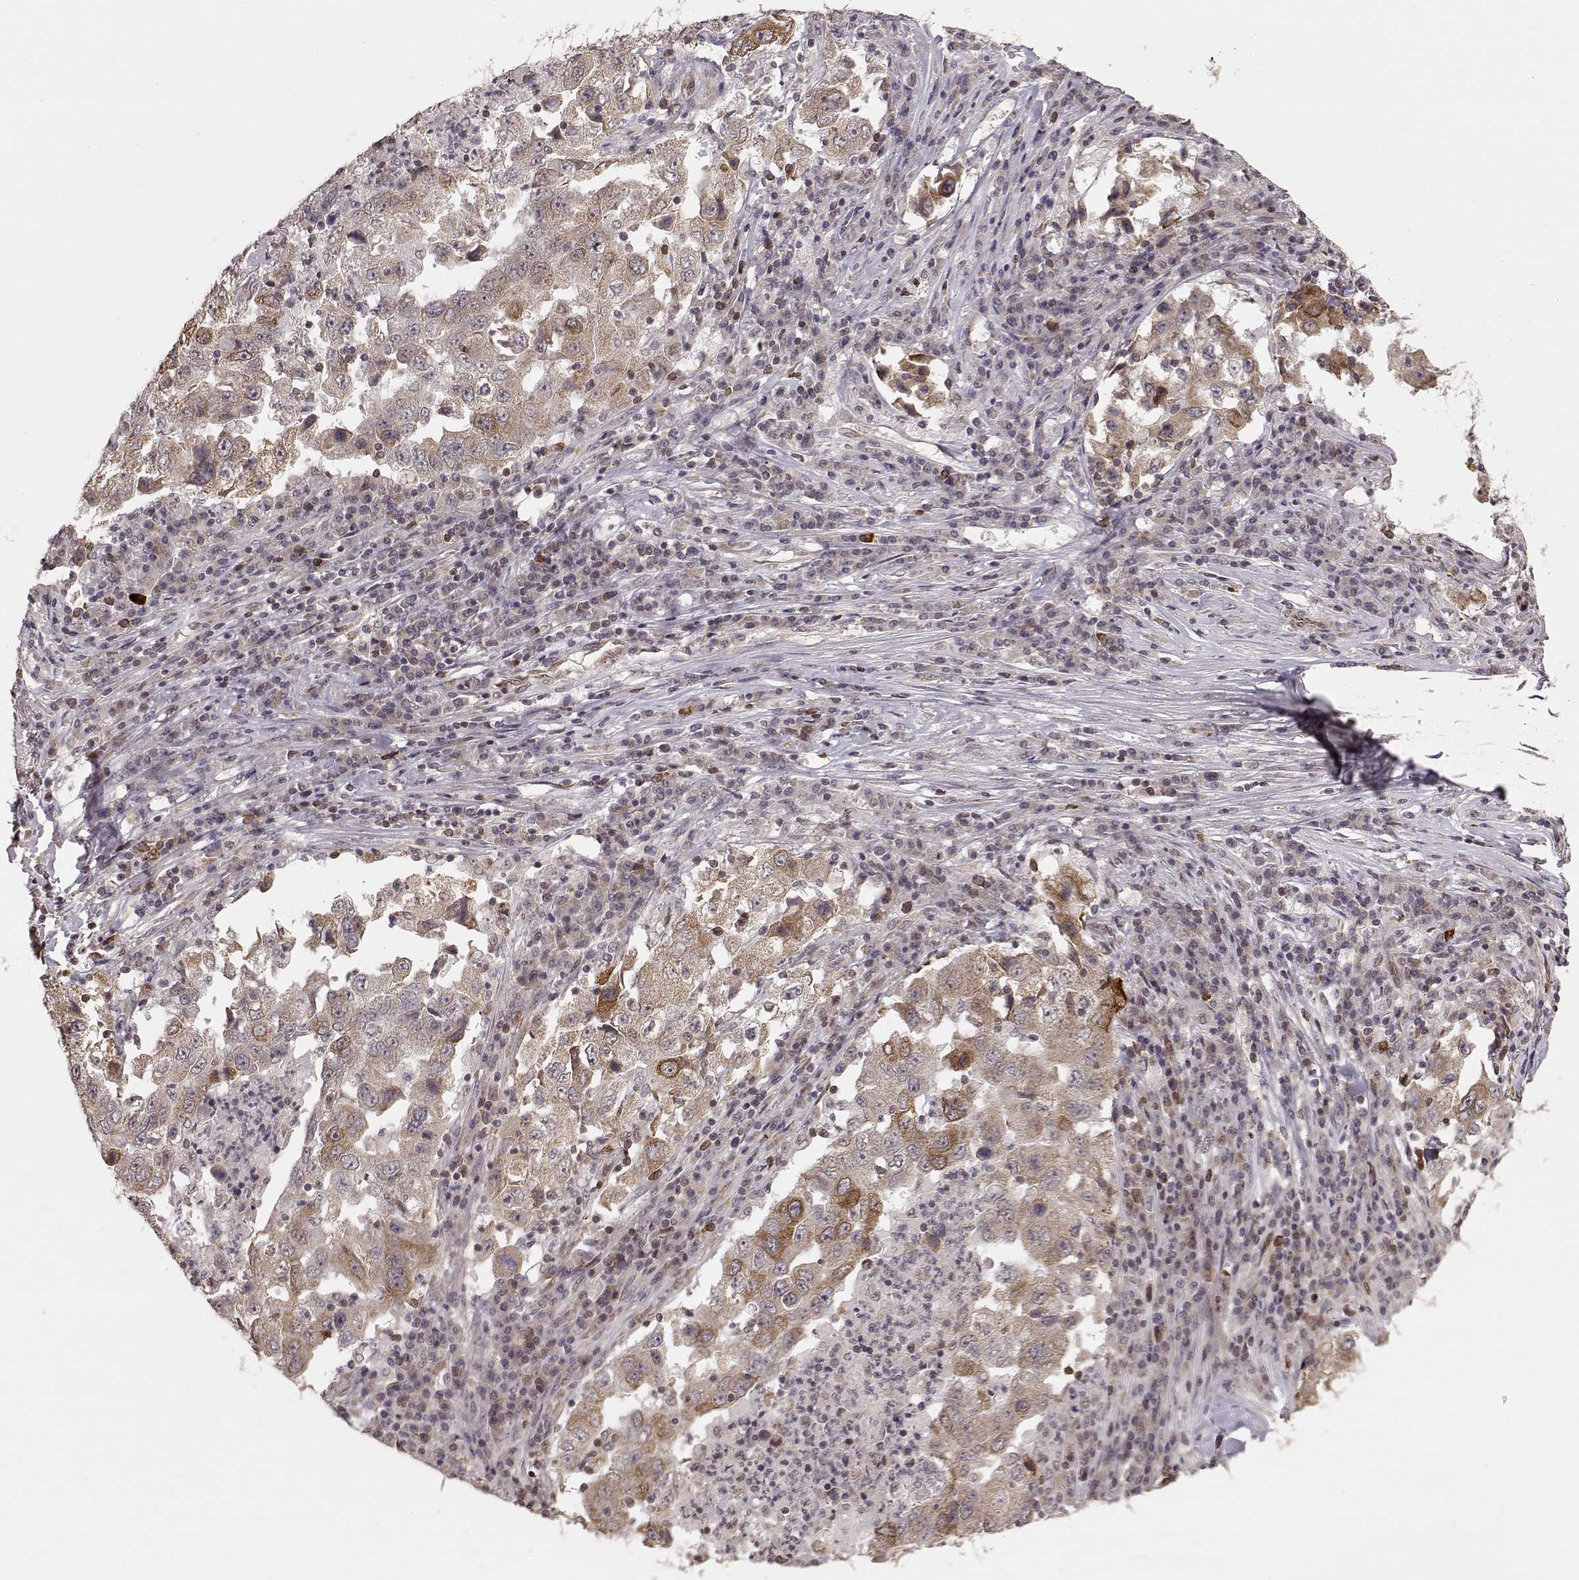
{"staining": {"intensity": "moderate", "quantity": ">75%", "location": "cytoplasmic/membranous"}, "tissue": "lung cancer", "cell_type": "Tumor cells", "image_type": "cancer", "snomed": [{"axis": "morphology", "description": "Adenocarcinoma, NOS"}, {"axis": "topography", "description": "Lung"}], "caption": "Protein positivity by immunohistochemistry displays moderate cytoplasmic/membranous positivity in approximately >75% of tumor cells in lung cancer (adenocarcinoma). The staining is performed using DAB (3,3'-diaminobenzidine) brown chromogen to label protein expression. The nuclei are counter-stained blue using hematoxylin.", "gene": "ELOVL5", "patient": {"sex": "male", "age": 73}}